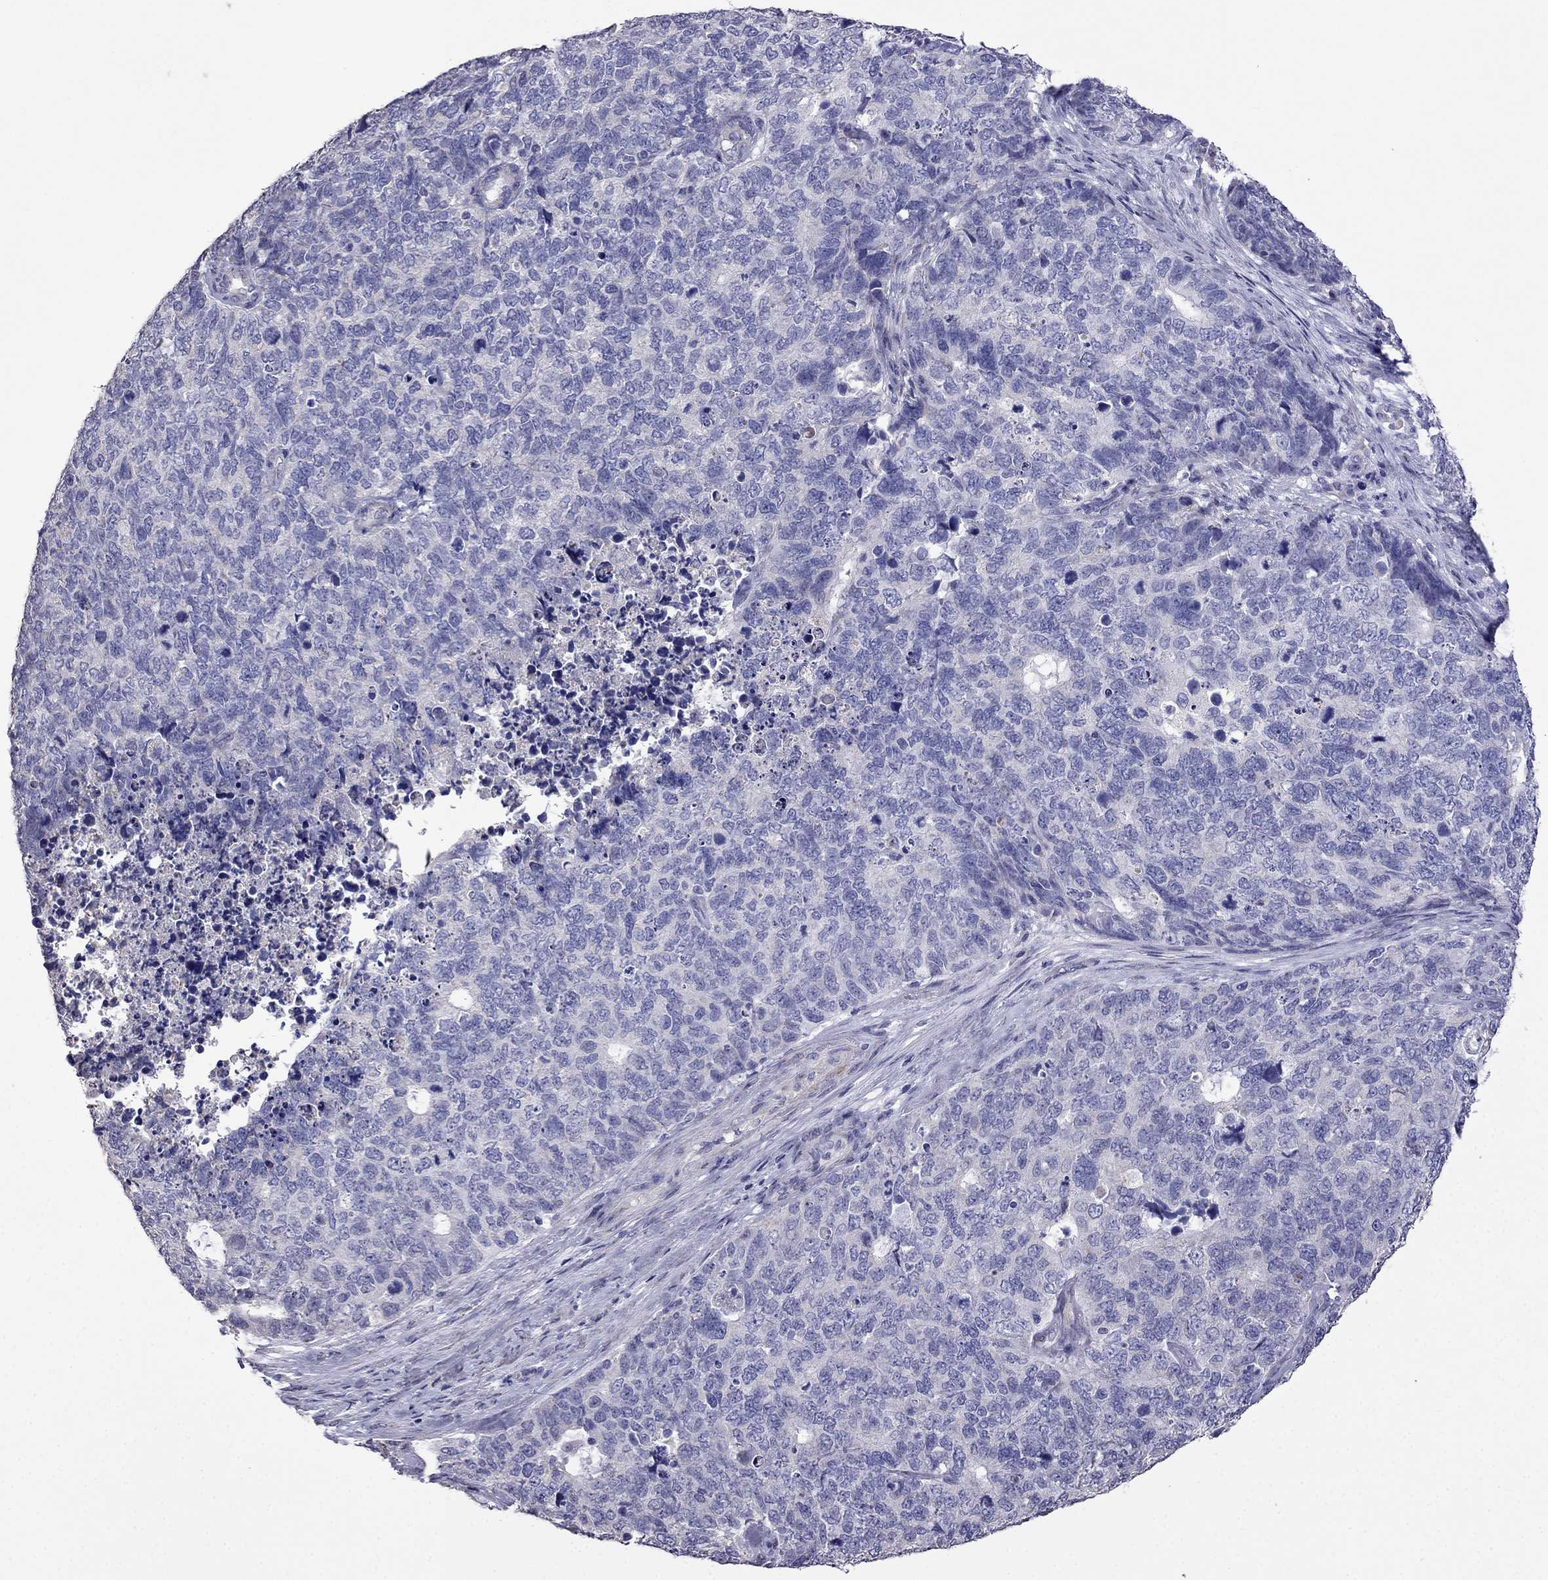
{"staining": {"intensity": "negative", "quantity": "none", "location": "none"}, "tissue": "cervical cancer", "cell_type": "Tumor cells", "image_type": "cancer", "snomed": [{"axis": "morphology", "description": "Squamous cell carcinoma, NOS"}, {"axis": "topography", "description": "Cervix"}], "caption": "Immunohistochemical staining of human cervical cancer (squamous cell carcinoma) exhibits no significant positivity in tumor cells.", "gene": "AK5", "patient": {"sex": "female", "age": 63}}